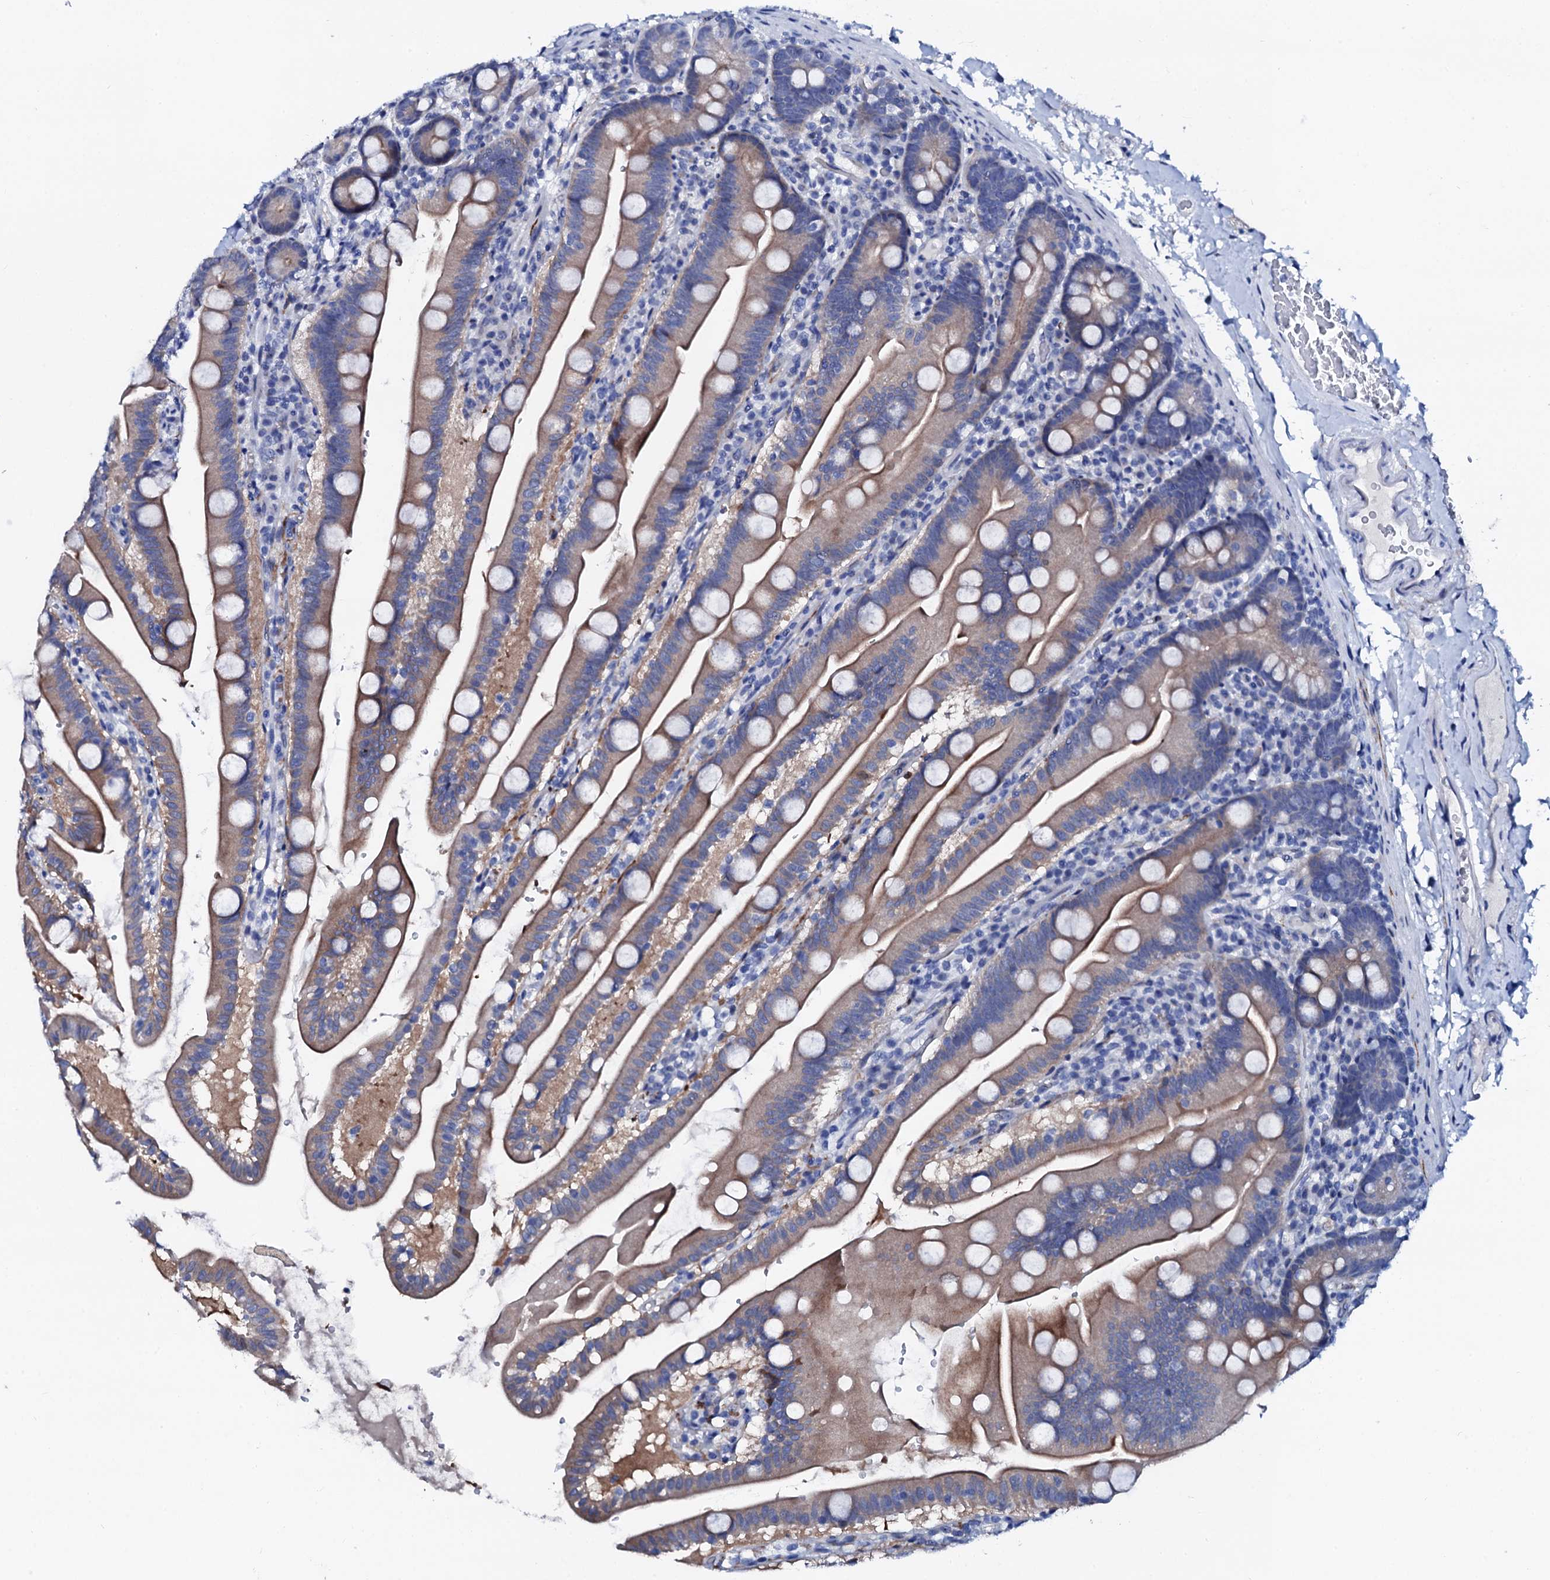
{"staining": {"intensity": "moderate", "quantity": "25%-75%", "location": "cytoplasmic/membranous"}, "tissue": "small intestine", "cell_type": "Glandular cells", "image_type": "normal", "snomed": [{"axis": "morphology", "description": "Normal tissue, NOS"}, {"axis": "topography", "description": "Small intestine"}], "caption": "Immunohistochemical staining of benign small intestine exhibits moderate cytoplasmic/membranous protein positivity in approximately 25%-75% of glandular cells. (DAB IHC, brown staining for protein, blue staining for nuclei).", "gene": "TRDN", "patient": {"sex": "female", "age": 68}}